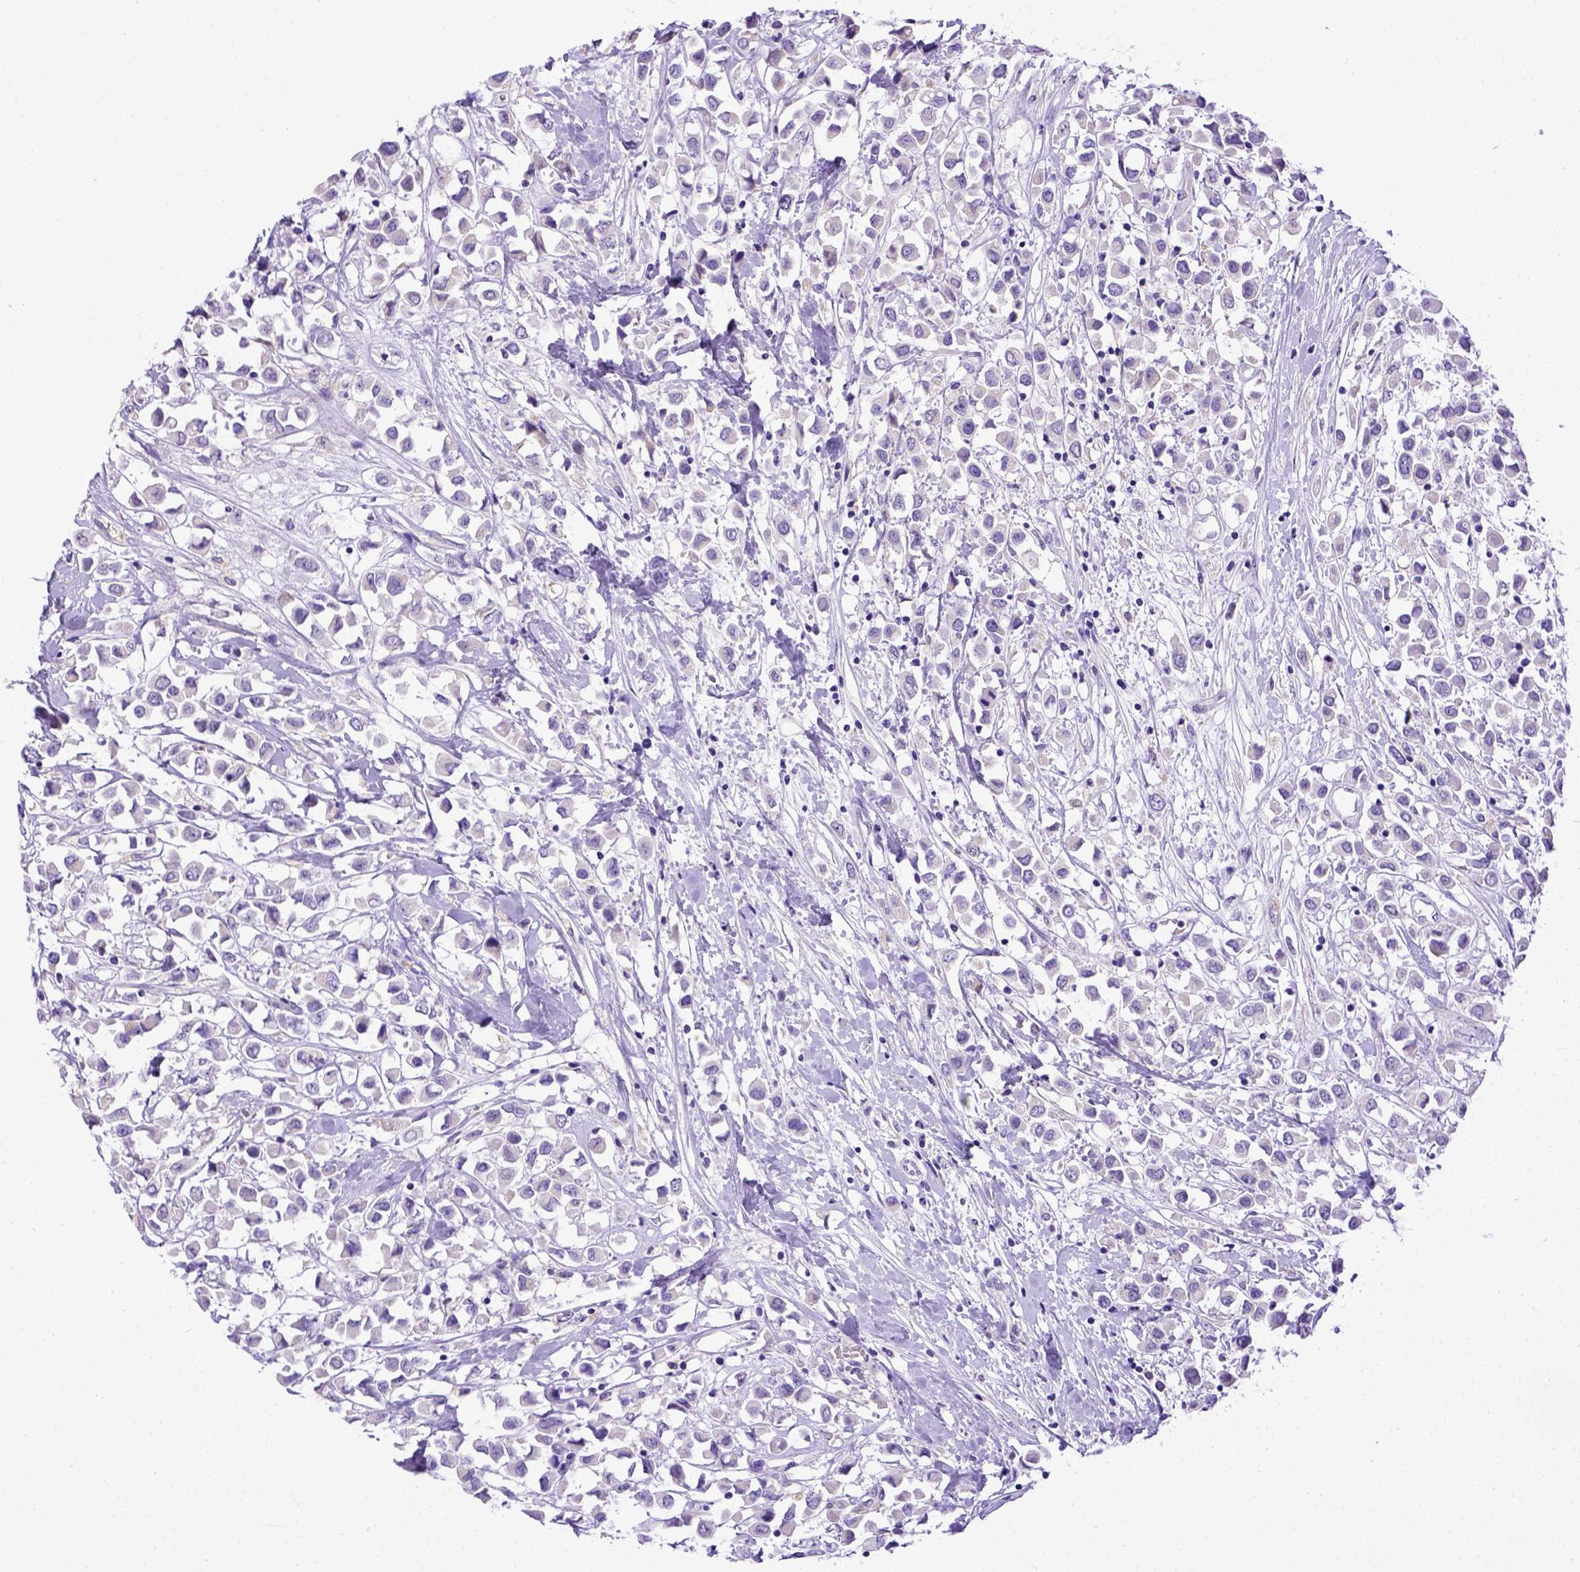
{"staining": {"intensity": "negative", "quantity": "none", "location": "none"}, "tissue": "breast cancer", "cell_type": "Tumor cells", "image_type": "cancer", "snomed": [{"axis": "morphology", "description": "Duct carcinoma"}, {"axis": "topography", "description": "Breast"}], "caption": "Image shows no significant protein staining in tumor cells of breast cancer.", "gene": "SPEF1", "patient": {"sex": "female", "age": 61}}